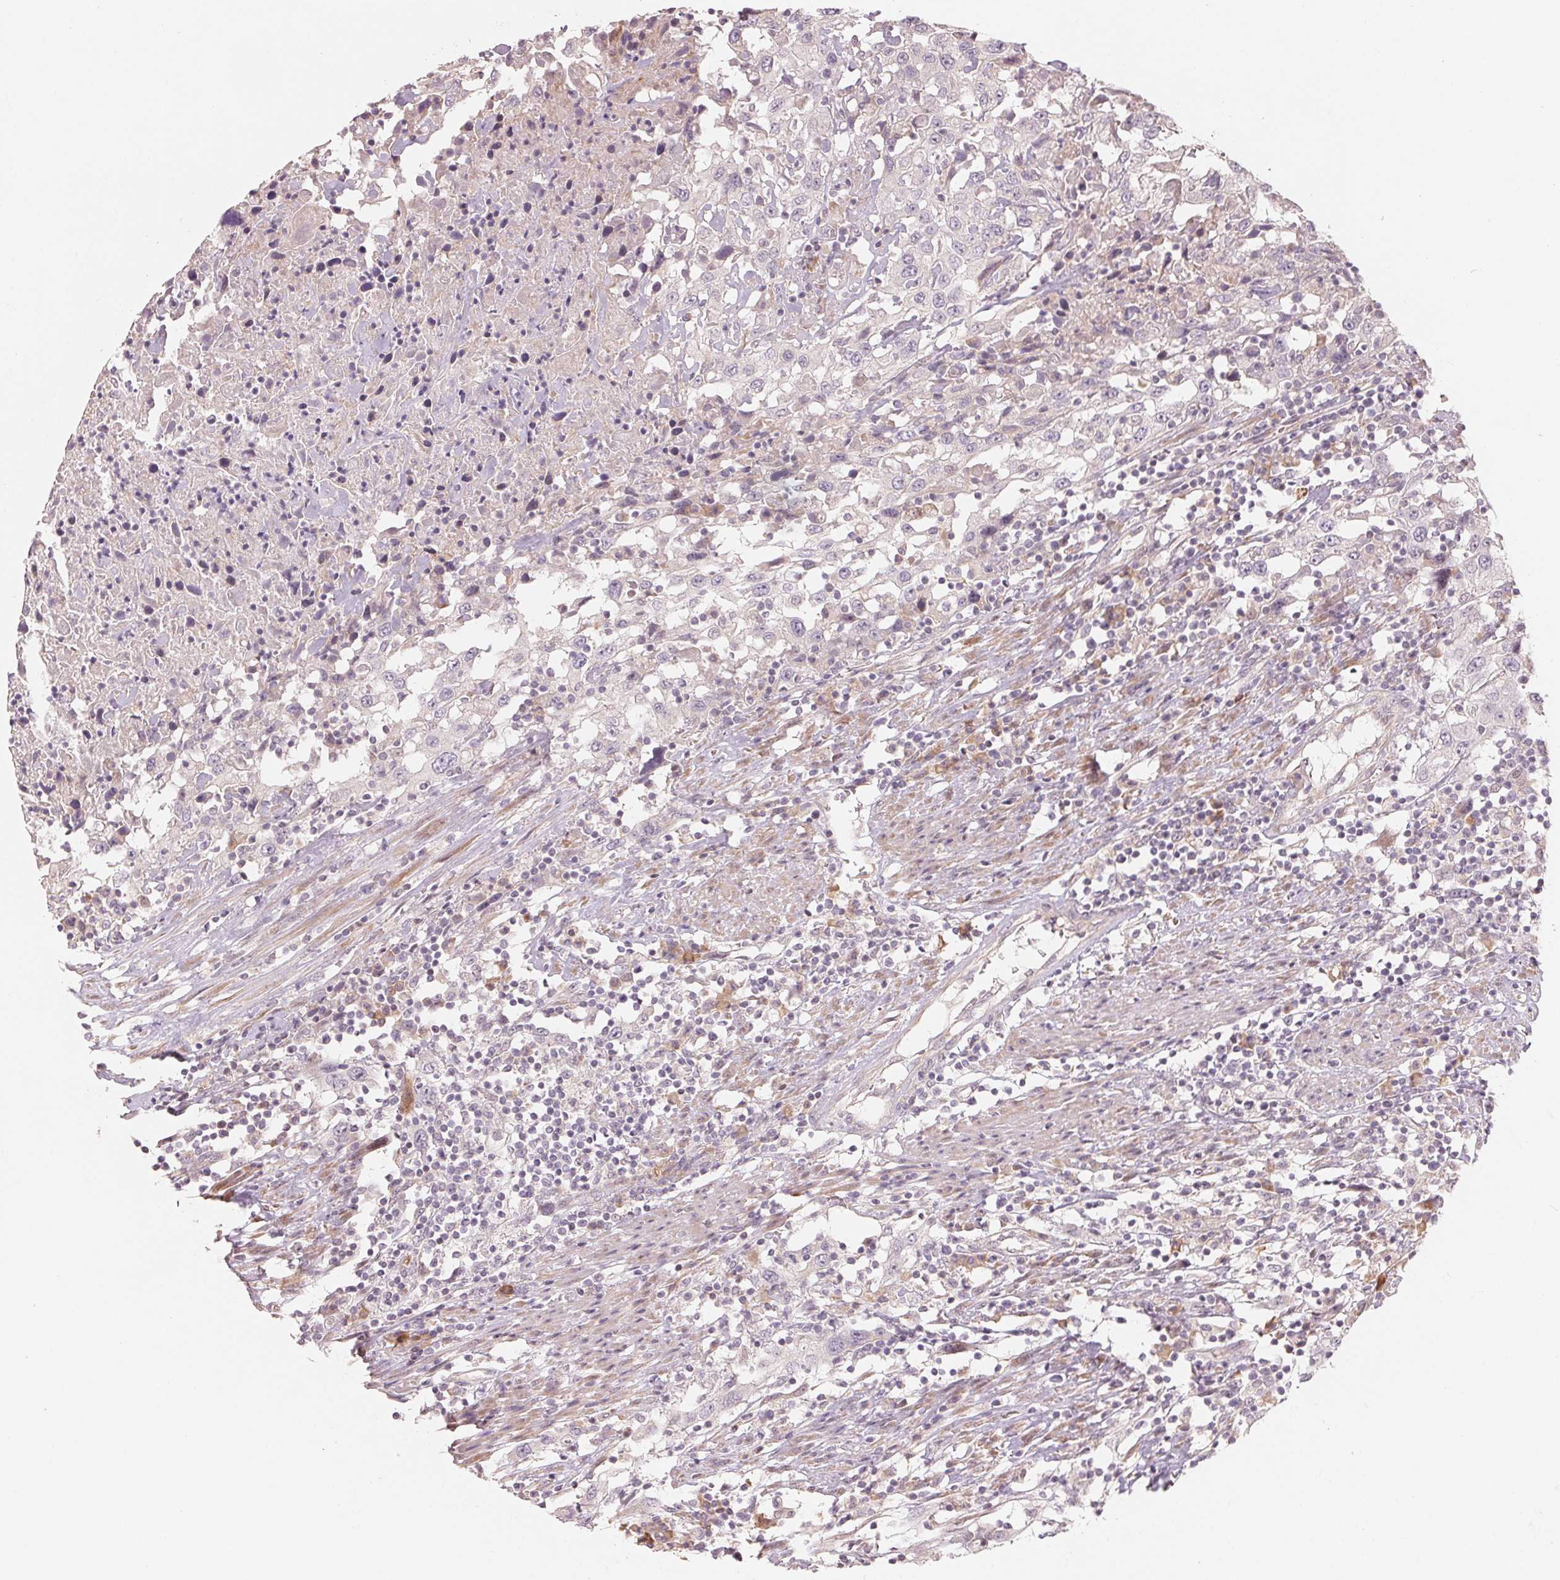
{"staining": {"intensity": "negative", "quantity": "none", "location": "none"}, "tissue": "urothelial cancer", "cell_type": "Tumor cells", "image_type": "cancer", "snomed": [{"axis": "morphology", "description": "Urothelial carcinoma, High grade"}, {"axis": "topography", "description": "Urinary bladder"}], "caption": "Human urothelial cancer stained for a protein using IHC exhibits no expression in tumor cells.", "gene": "DENND2C", "patient": {"sex": "male", "age": 61}}